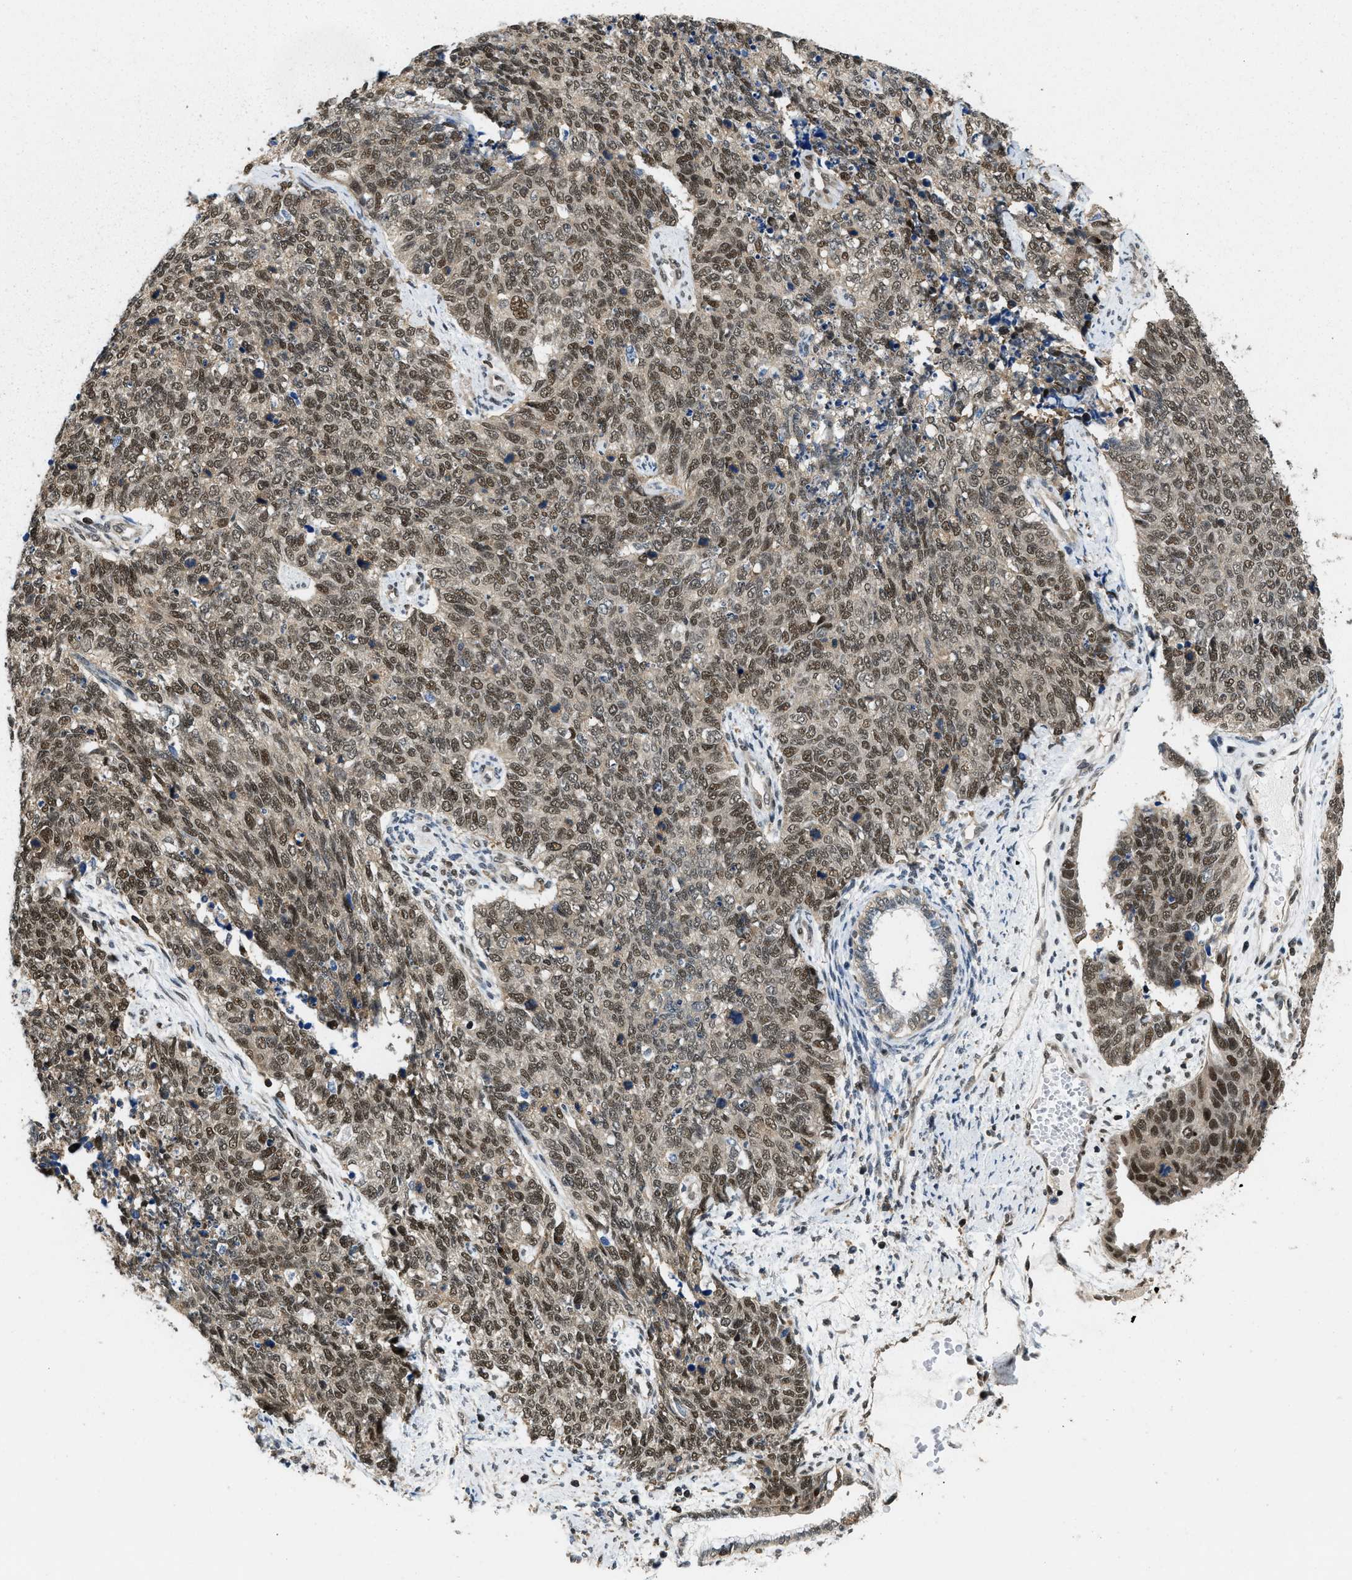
{"staining": {"intensity": "moderate", "quantity": ">75%", "location": "cytoplasmic/membranous,nuclear"}, "tissue": "cervical cancer", "cell_type": "Tumor cells", "image_type": "cancer", "snomed": [{"axis": "morphology", "description": "Squamous cell carcinoma, NOS"}, {"axis": "topography", "description": "Cervix"}], "caption": "Immunohistochemical staining of squamous cell carcinoma (cervical) exhibits medium levels of moderate cytoplasmic/membranous and nuclear protein positivity in about >75% of tumor cells.", "gene": "ATF7IP", "patient": {"sex": "female", "age": 63}}